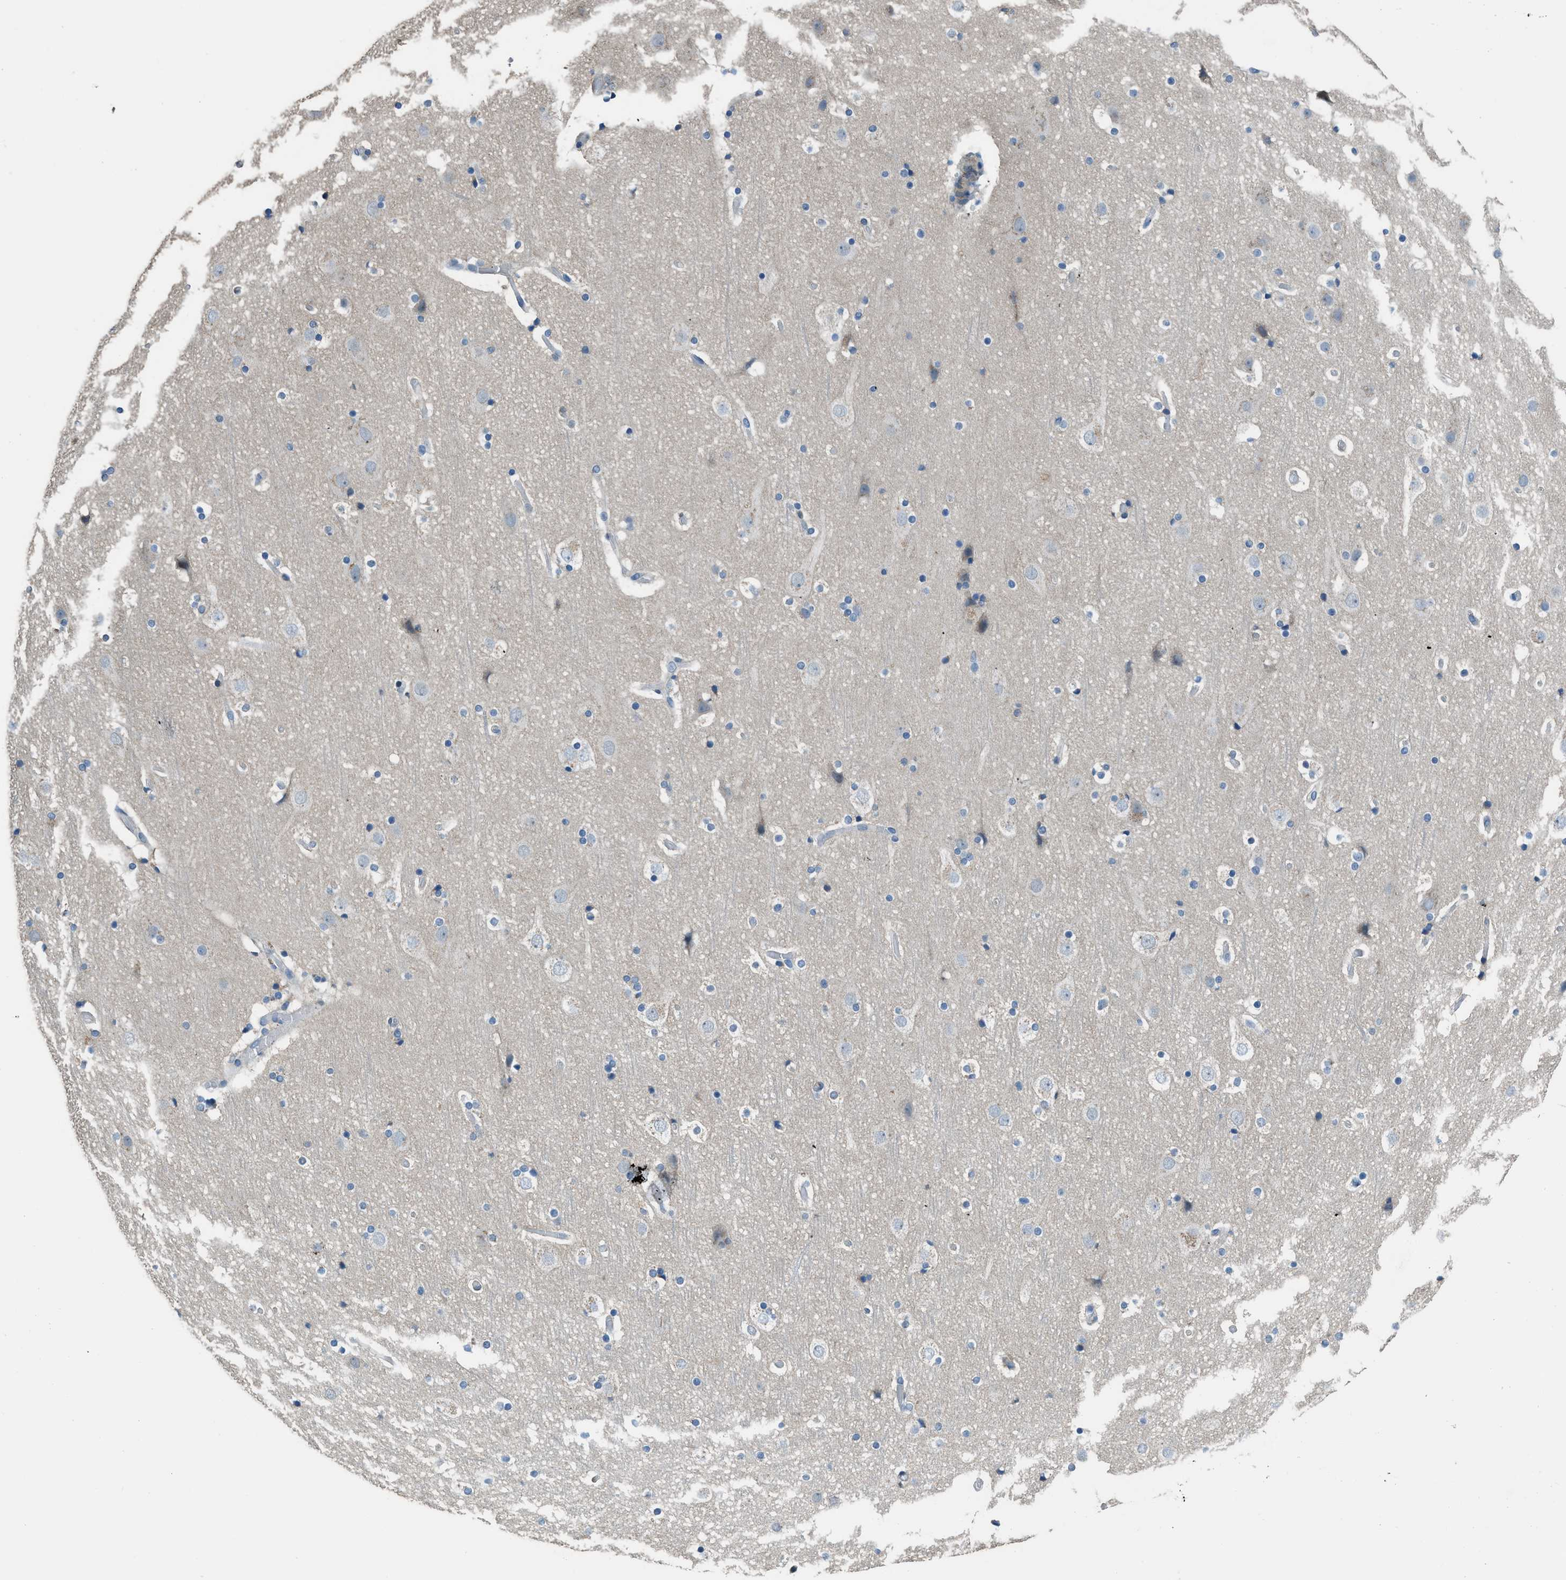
{"staining": {"intensity": "negative", "quantity": "none", "location": "none"}, "tissue": "cerebral cortex", "cell_type": "Endothelial cells", "image_type": "normal", "snomed": [{"axis": "morphology", "description": "Normal tissue, NOS"}, {"axis": "topography", "description": "Cerebral cortex"}], "caption": "The image displays no significant staining in endothelial cells of cerebral cortex.", "gene": "TIMD4", "patient": {"sex": "male", "age": 57}}